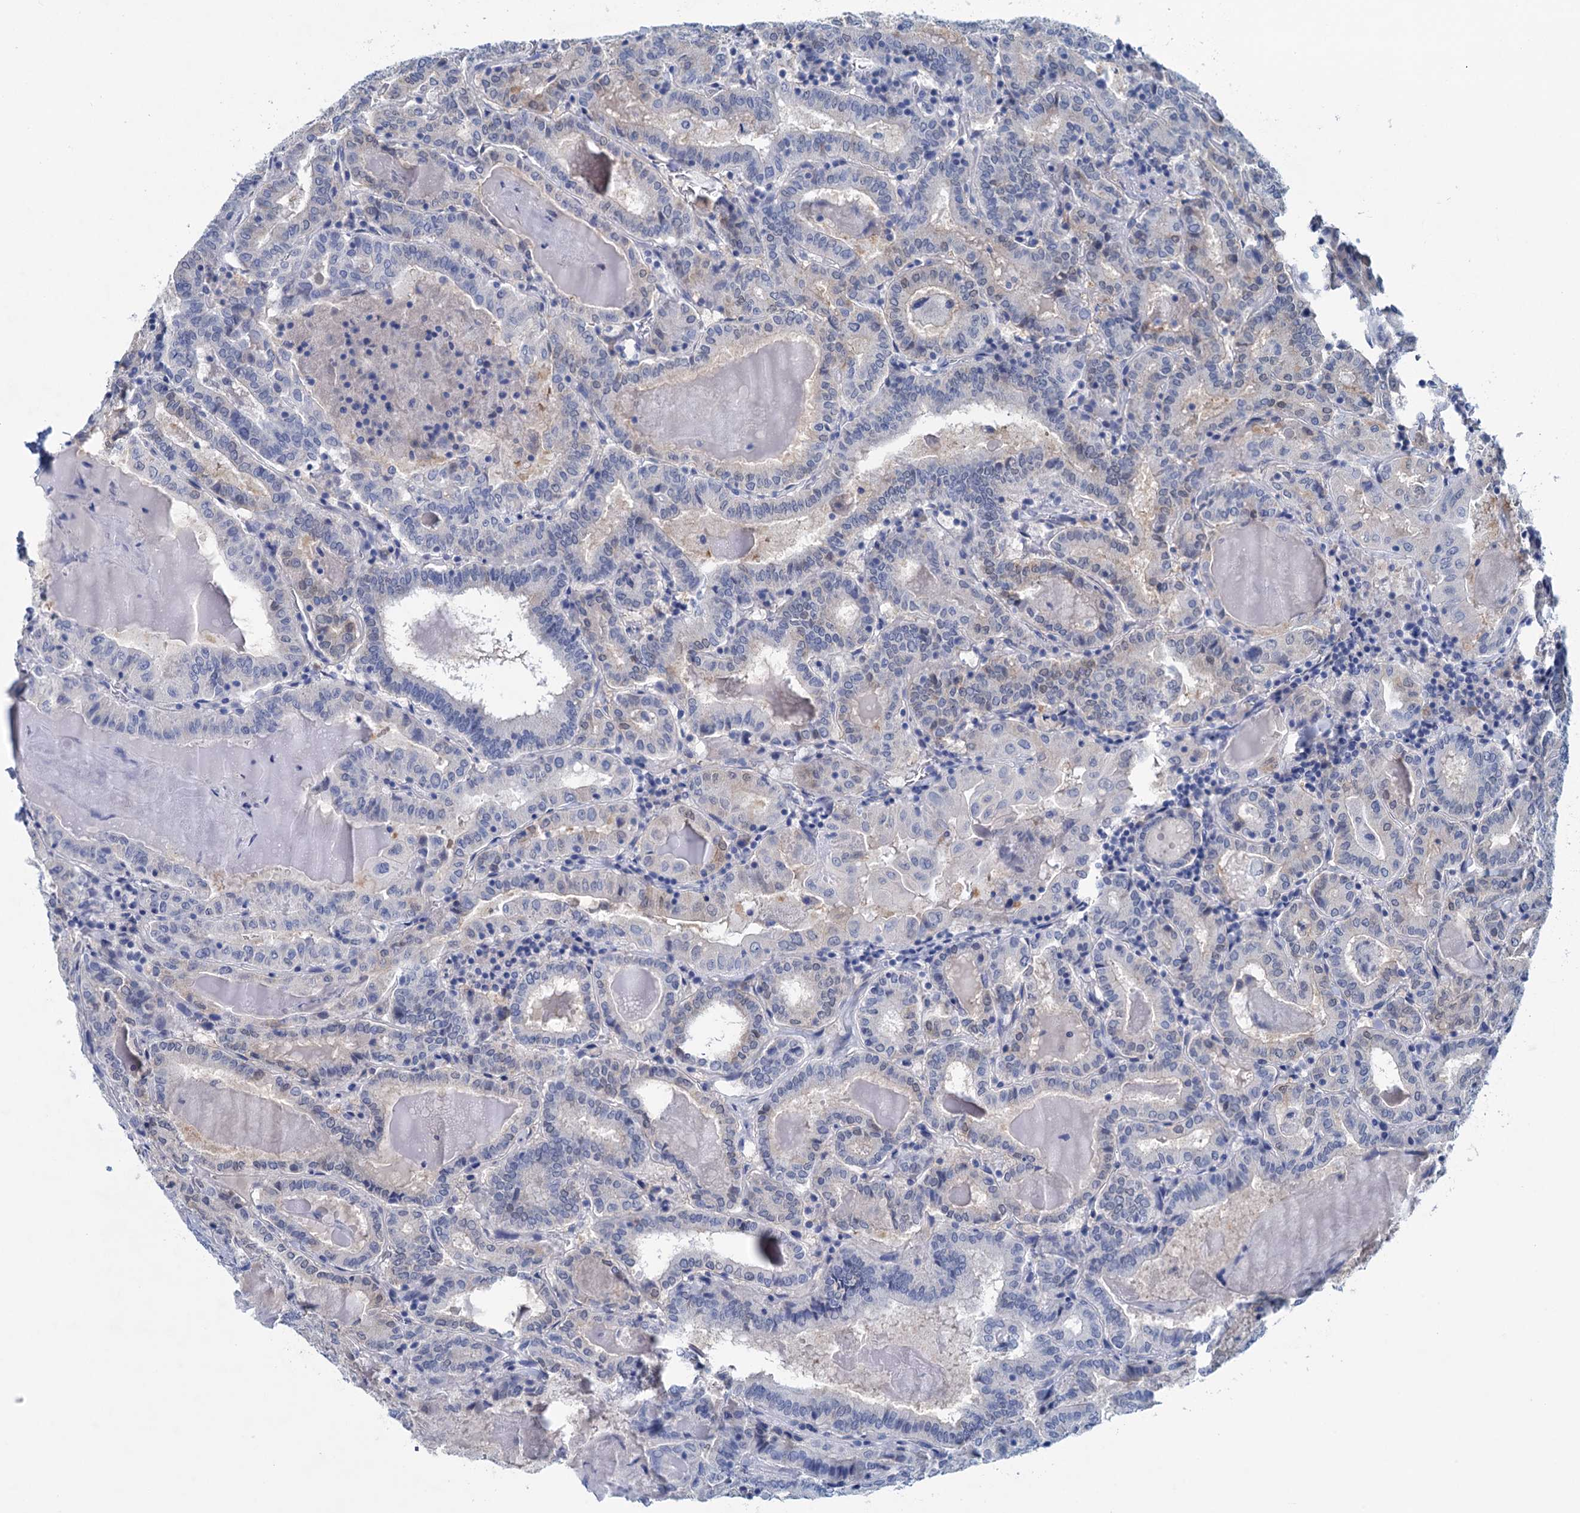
{"staining": {"intensity": "negative", "quantity": "none", "location": "none"}, "tissue": "thyroid cancer", "cell_type": "Tumor cells", "image_type": "cancer", "snomed": [{"axis": "morphology", "description": "Papillary adenocarcinoma, NOS"}, {"axis": "topography", "description": "Thyroid gland"}], "caption": "High magnification brightfield microscopy of papillary adenocarcinoma (thyroid) stained with DAB (brown) and counterstained with hematoxylin (blue): tumor cells show no significant positivity.", "gene": "MYOZ3", "patient": {"sex": "female", "age": 72}}